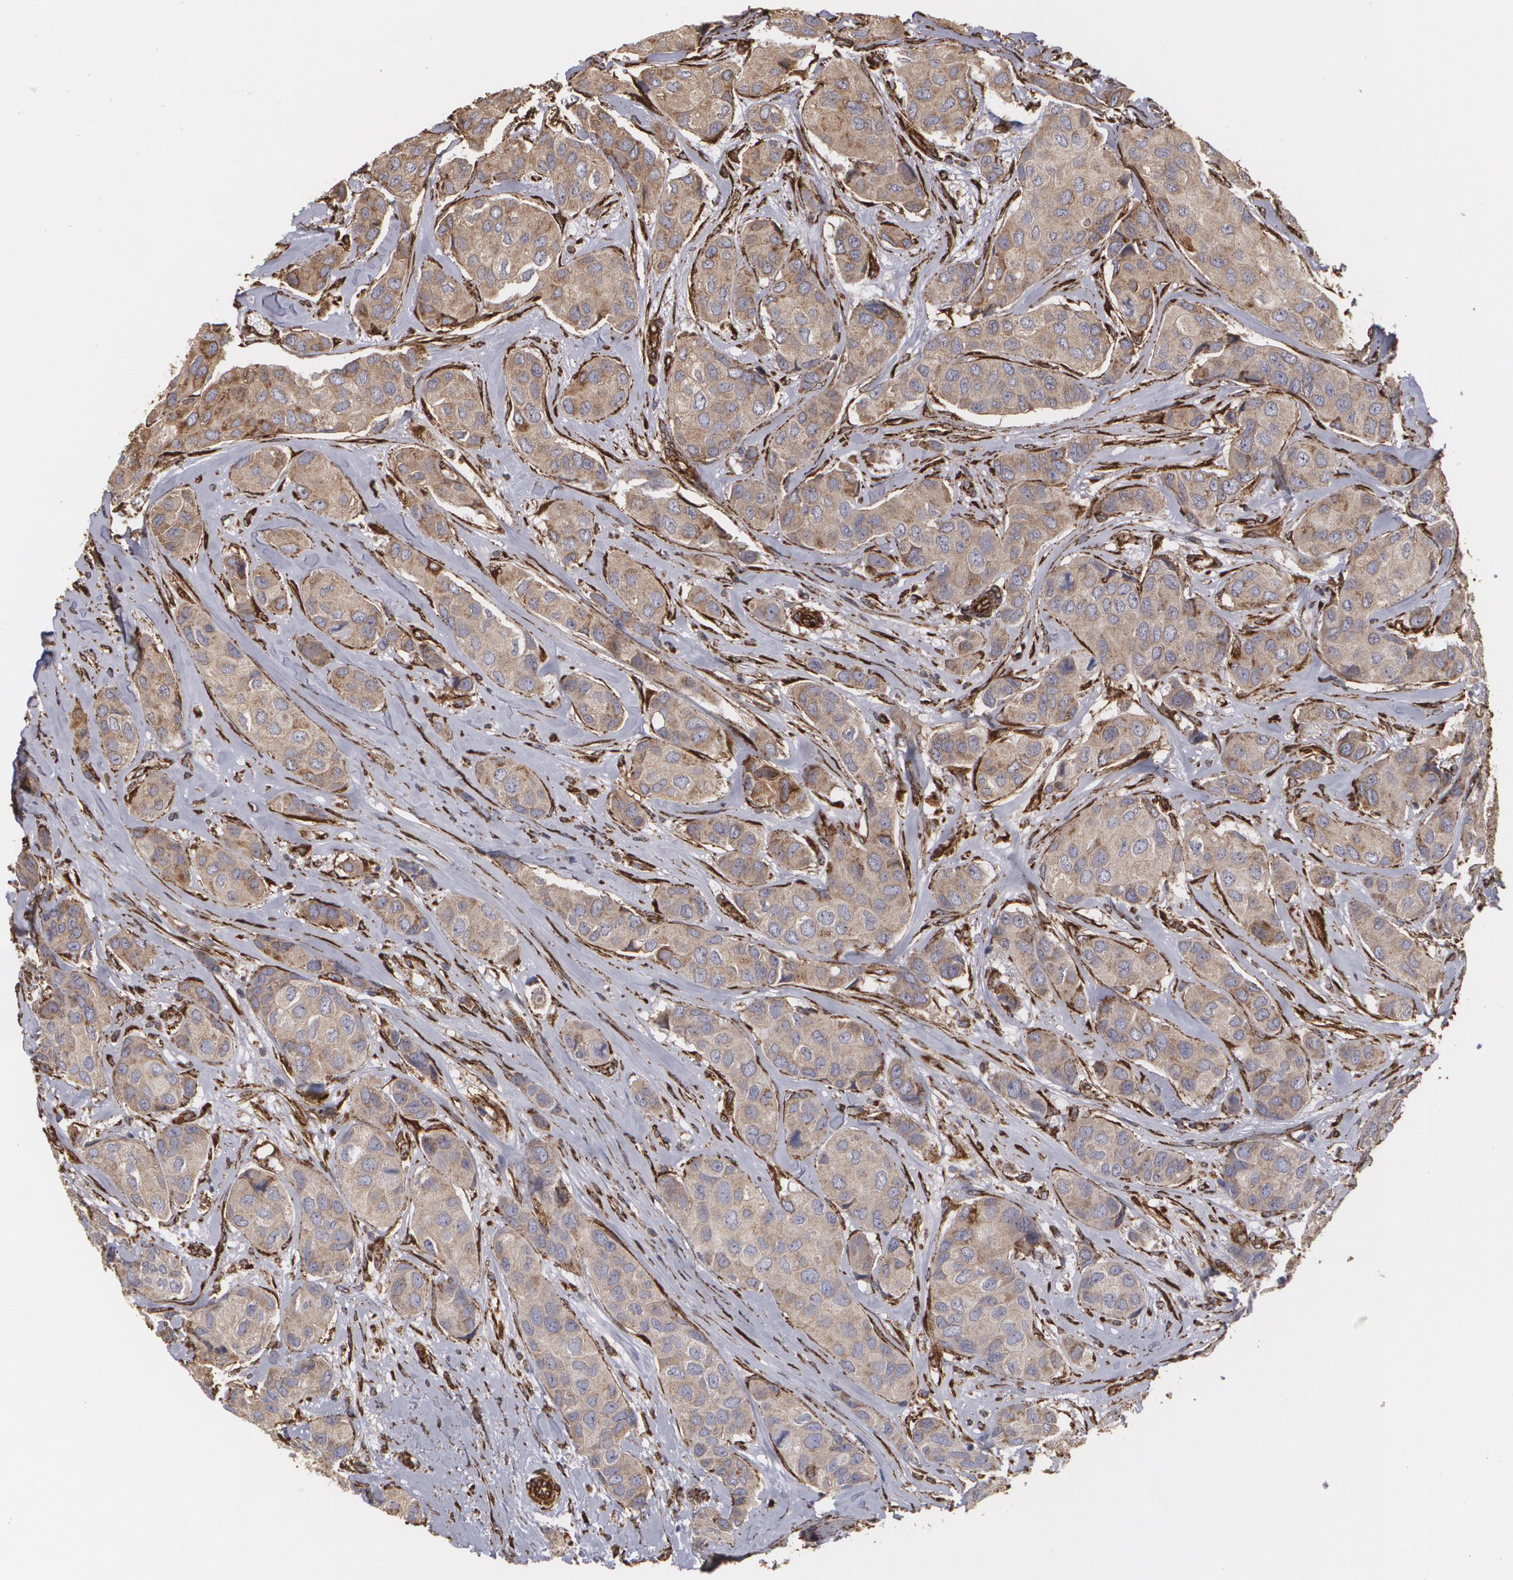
{"staining": {"intensity": "moderate", "quantity": ">75%", "location": "cytoplasmic/membranous"}, "tissue": "breast cancer", "cell_type": "Tumor cells", "image_type": "cancer", "snomed": [{"axis": "morphology", "description": "Duct carcinoma"}, {"axis": "topography", "description": "Breast"}], "caption": "IHC staining of infiltrating ductal carcinoma (breast), which reveals medium levels of moderate cytoplasmic/membranous staining in approximately >75% of tumor cells indicating moderate cytoplasmic/membranous protein positivity. The staining was performed using DAB (brown) for protein detection and nuclei were counterstained in hematoxylin (blue).", "gene": "CYB5R3", "patient": {"sex": "female", "age": 68}}